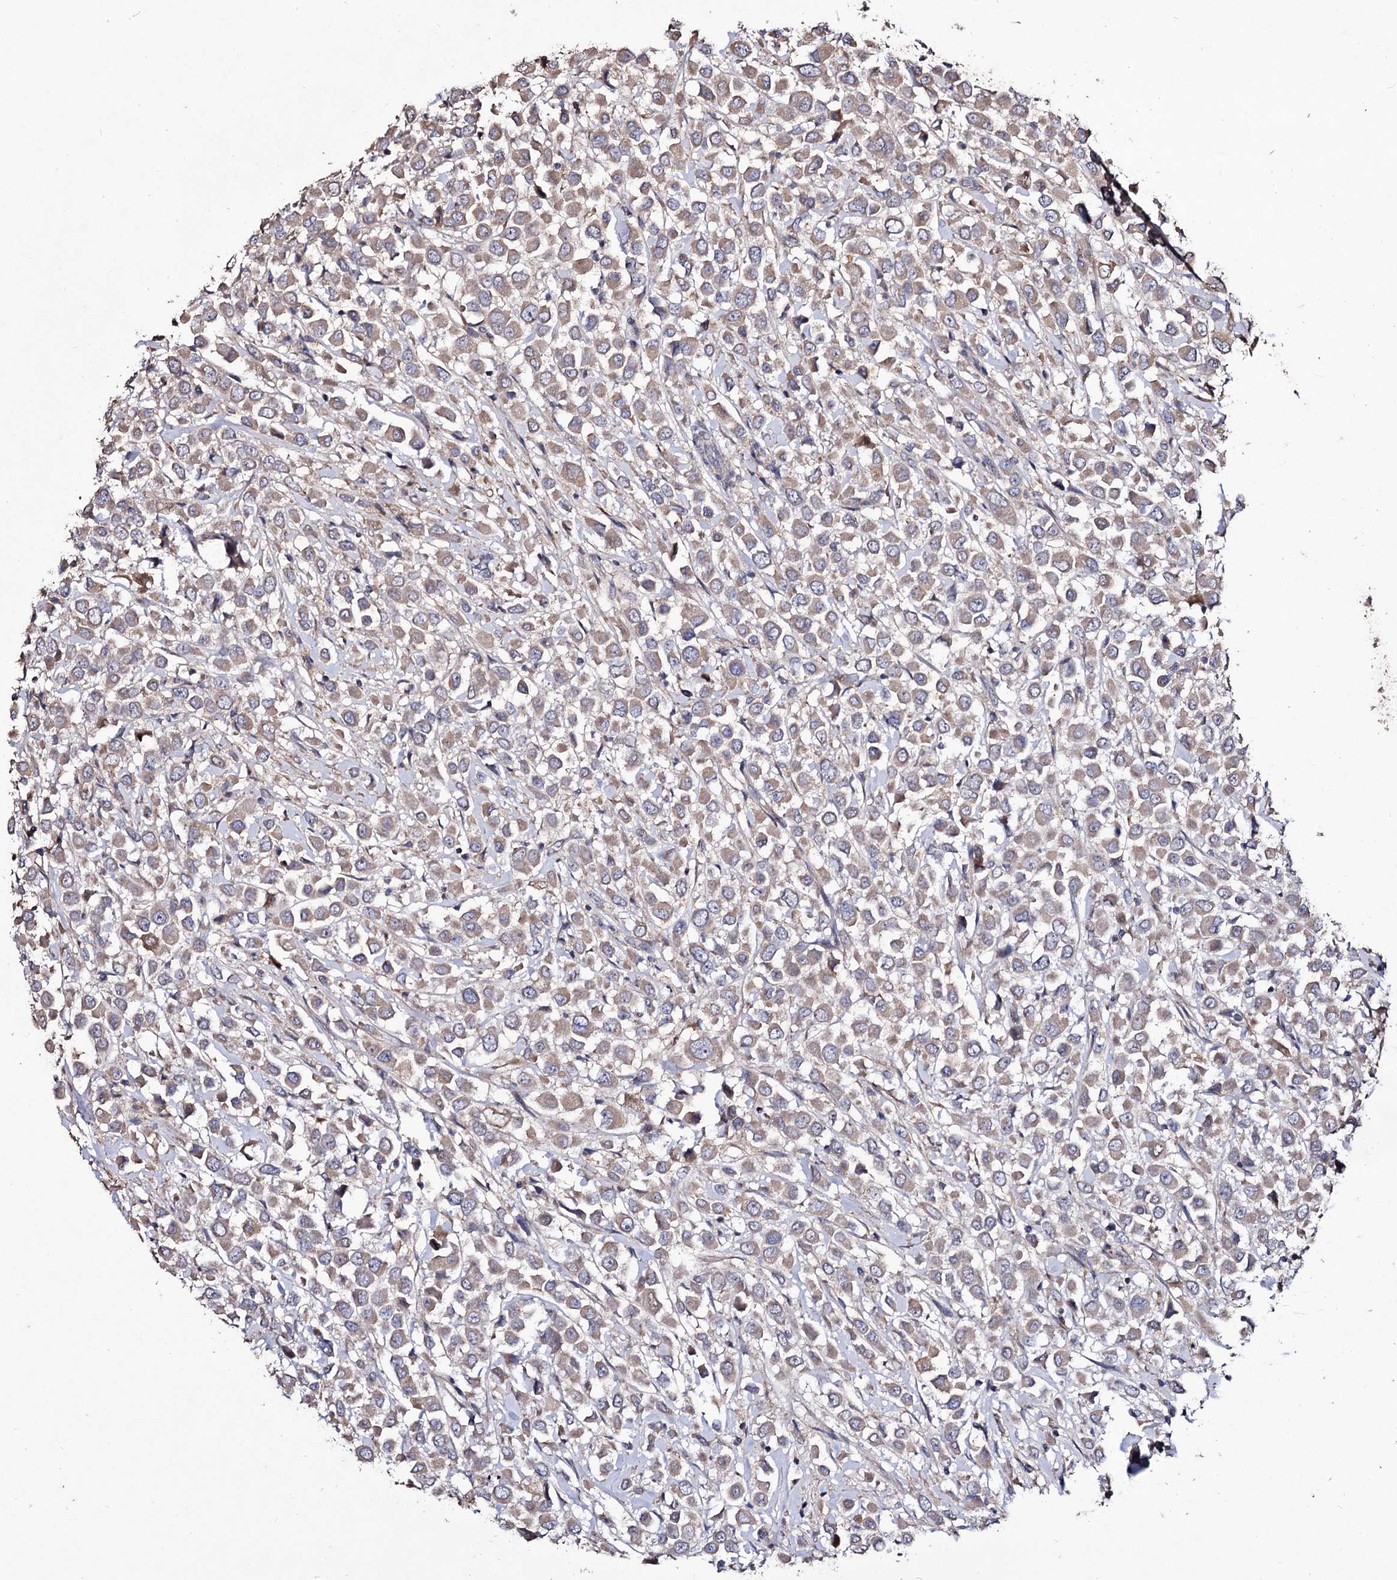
{"staining": {"intensity": "weak", "quantity": "25%-75%", "location": "cytoplasmic/membranous"}, "tissue": "breast cancer", "cell_type": "Tumor cells", "image_type": "cancer", "snomed": [{"axis": "morphology", "description": "Duct carcinoma"}, {"axis": "topography", "description": "Breast"}], "caption": "High-magnification brightfield microscopy of breast cancer (invasive ductal carcinoma) stained with DAB (3,3'-diaminobenzidine) (brown) and counterstained with hematoxylin (blue). tumor cells exhibit weak cytoplasmic/membranous expression is seen in approximately25%-75% of cells.", "gene": "MYO1H", "patient": {"sex": "female", "age": 61}}